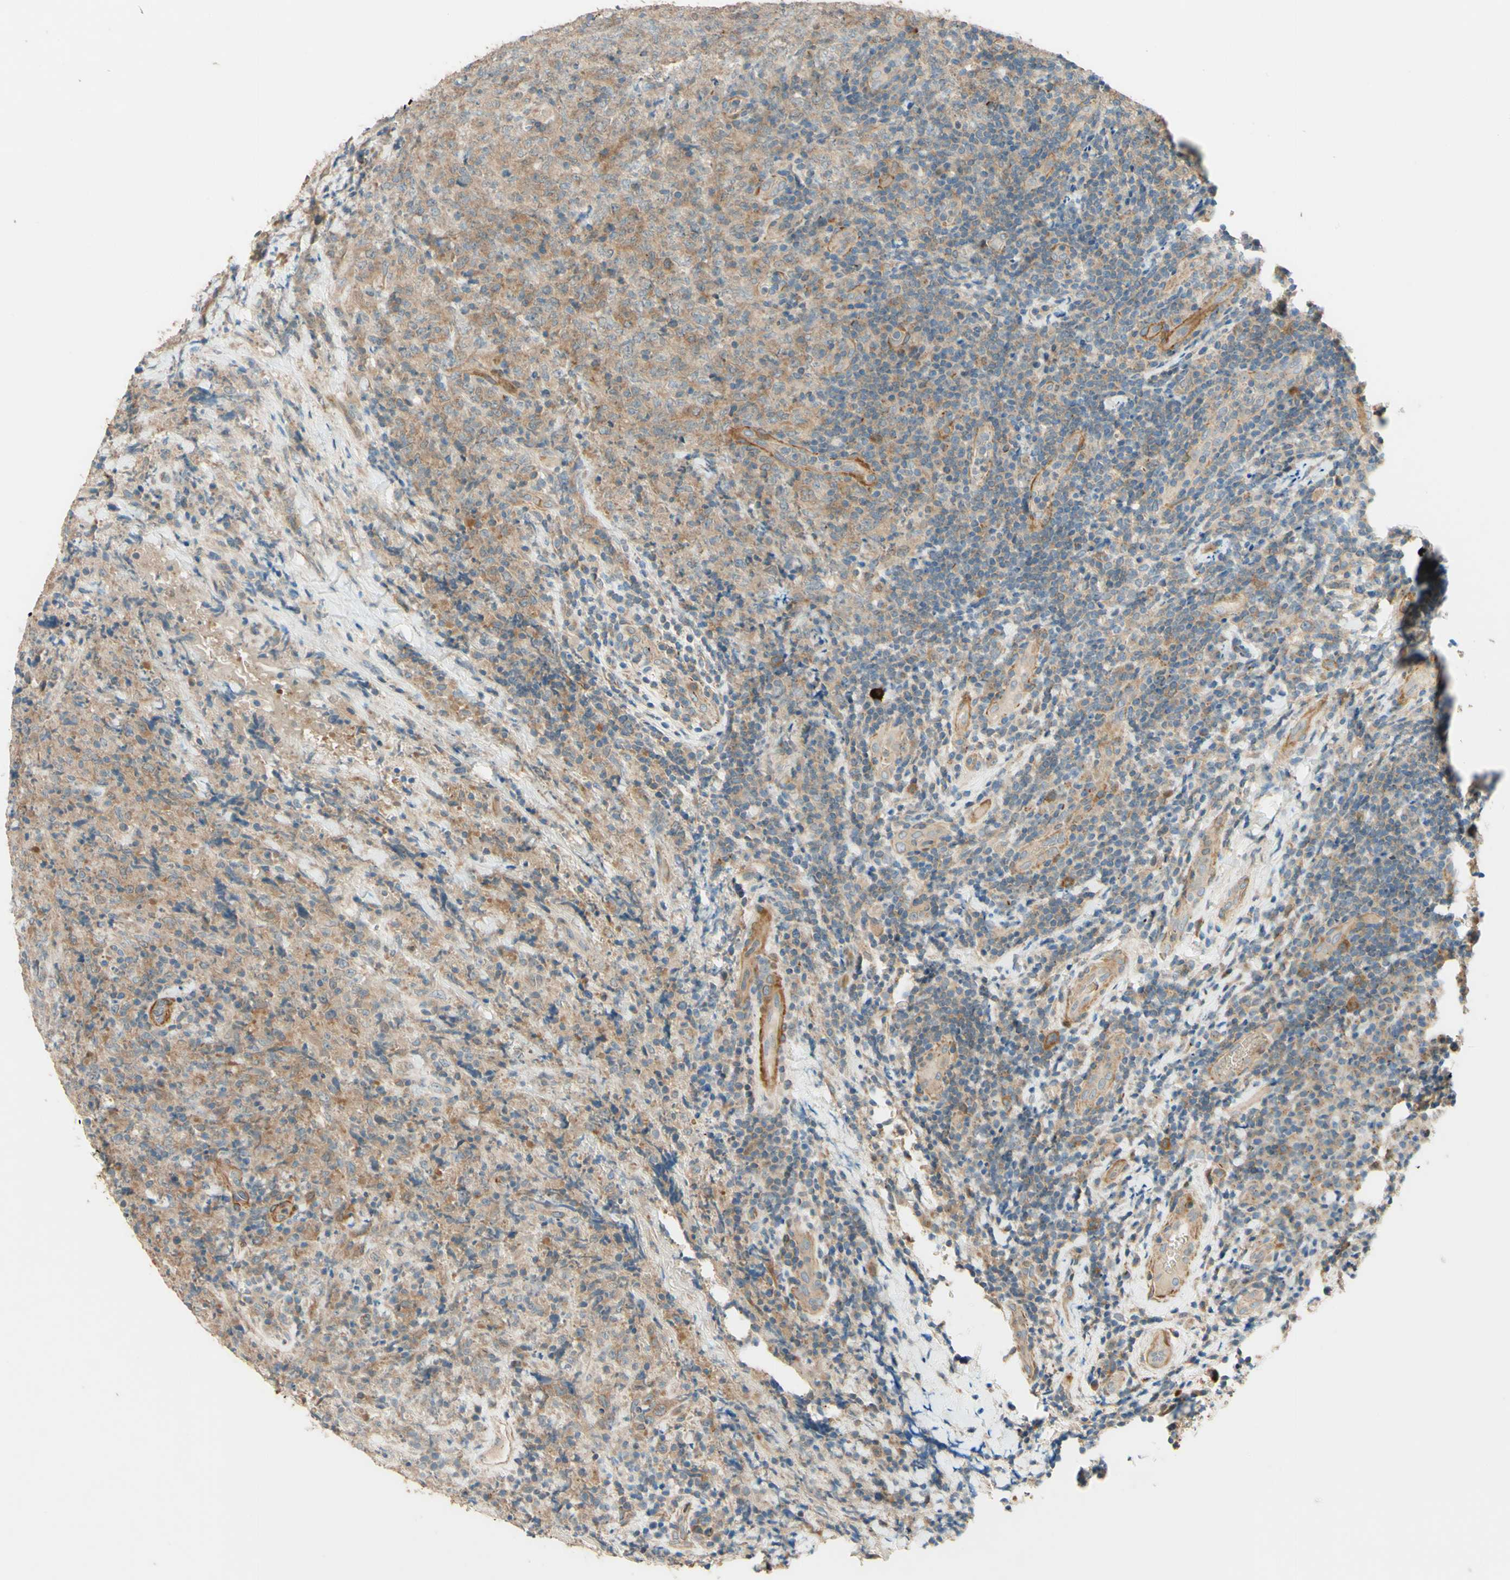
{"staining": {"intensity": "moderate", "quantity": "25%-75%", "location": "cytoplasmic/membranous"}, "tissue": "lymphoma", "cell_type": "Tumor cells", "image_type": "cancer", "snomed": [{"axis": "morphology", "description": "Malignant lymphoma, non-Hodgkin's type, High grade"}, {"axis": "topography", "description": "Tonsil"}], "caption": "Protein staining of high-grade malignant lymphoma, non-Hodgkin's type tissue exhibits moderate cytoplasmic/membranous staining in about 25%-75% of tumor cells. (DAB IHC, brown staining for protein, blue staining for nuclei).", "gene": "ADAM17", "patient": {"sex": "female", "age": 36}}